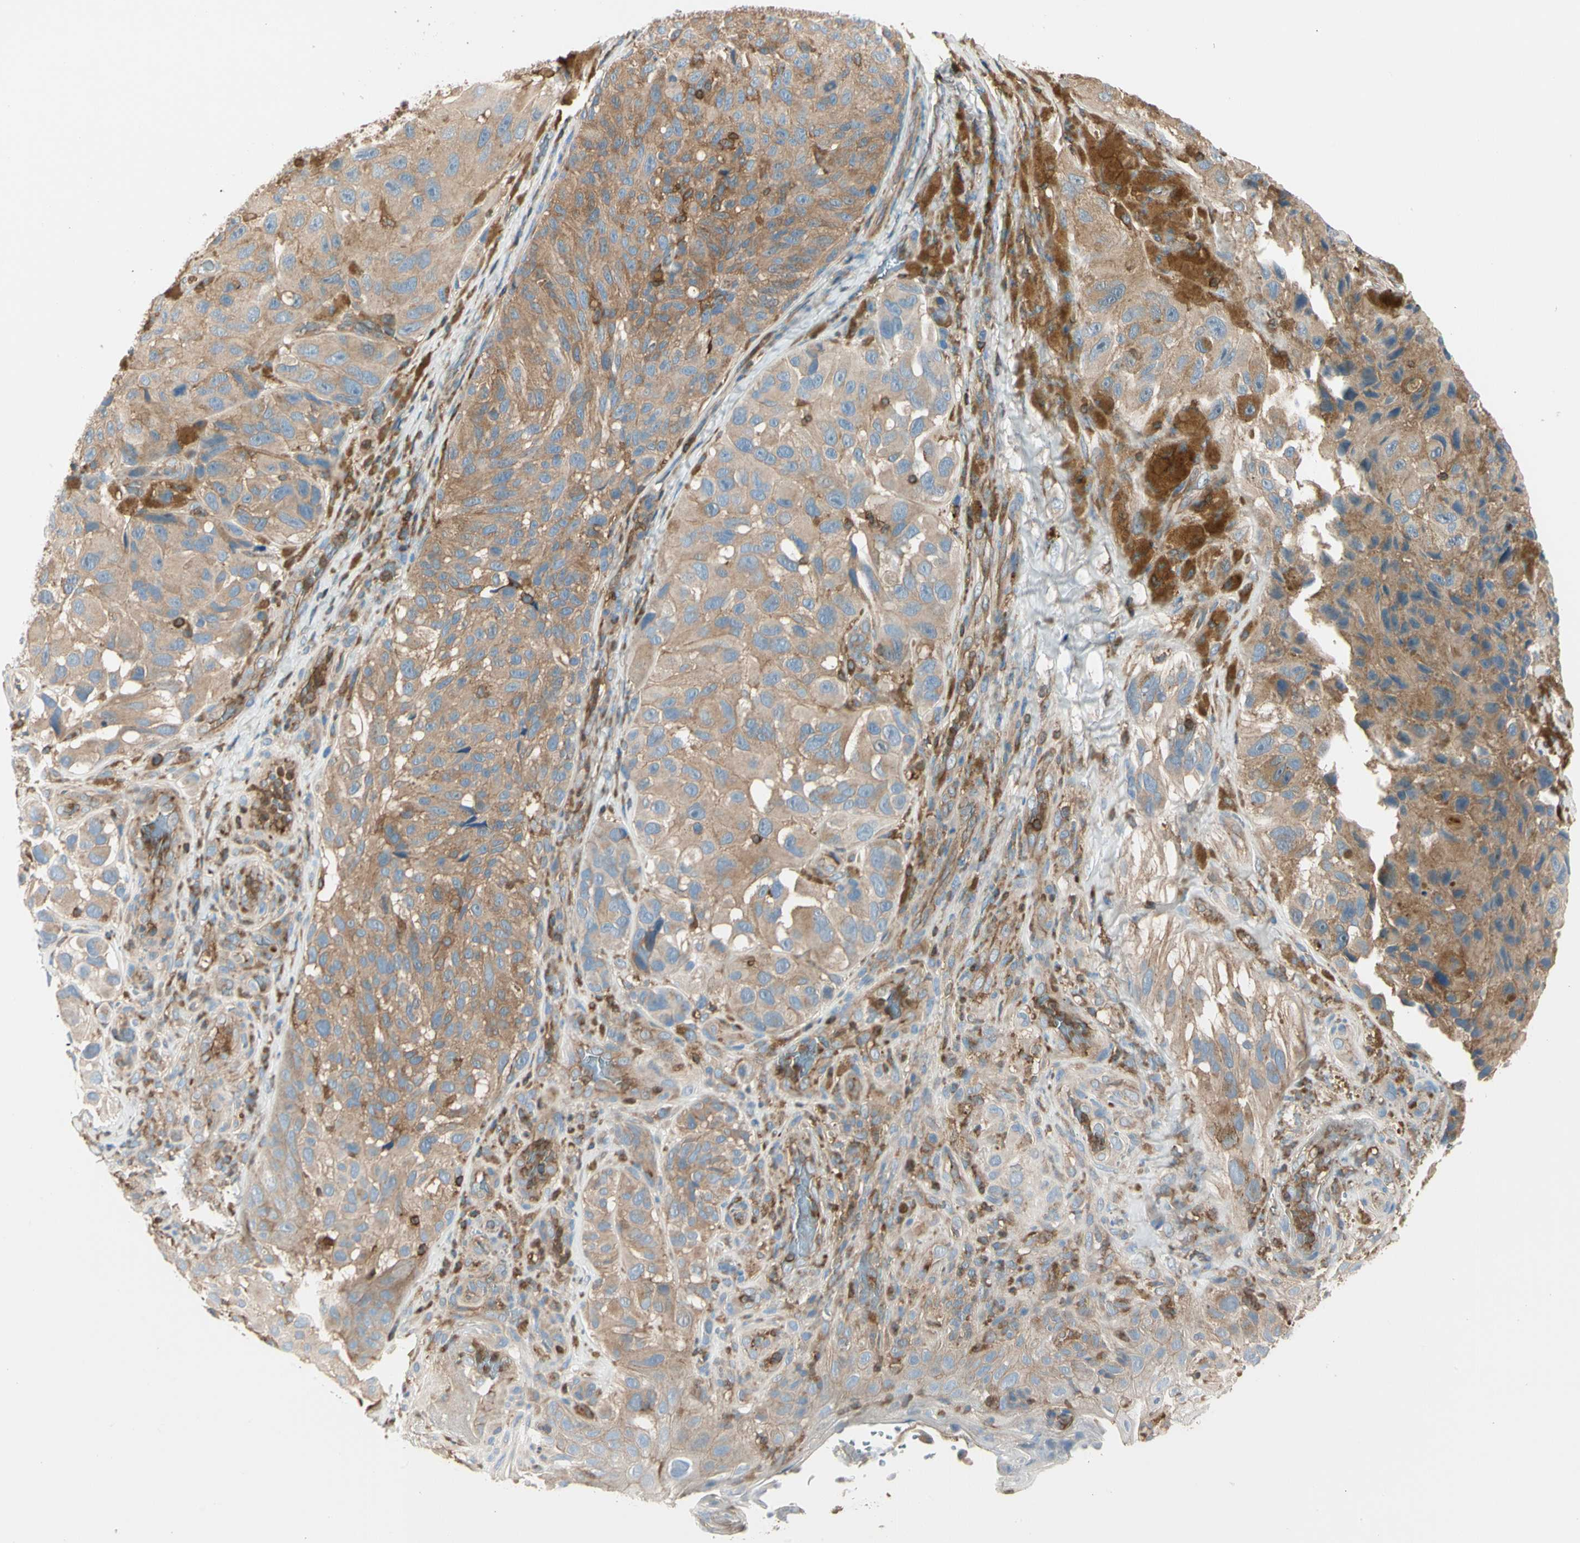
{"staining": {"intensity": "weak", "quantity": ">75%", "location": "cytoplasmic/membranous"}, "tissue": "melanoma", "cell_type": "Tumor cells", "image_type": "cancer", "snomed": [{"axis": "morphology", "description": "Malignant melanoma, NOS"}, {"axis": "topography", "description": "Skin"}], "caption": "Protein analysis of malignant melanoma tissue shows weak cytoplasmic/membranous positivity in about >75% of tumor cells. (brown staining indicates protein expression, while blue staining denotes nuclei).", "gene": "CAPZA2", "patient": {"sex": "female", "age": 73}}